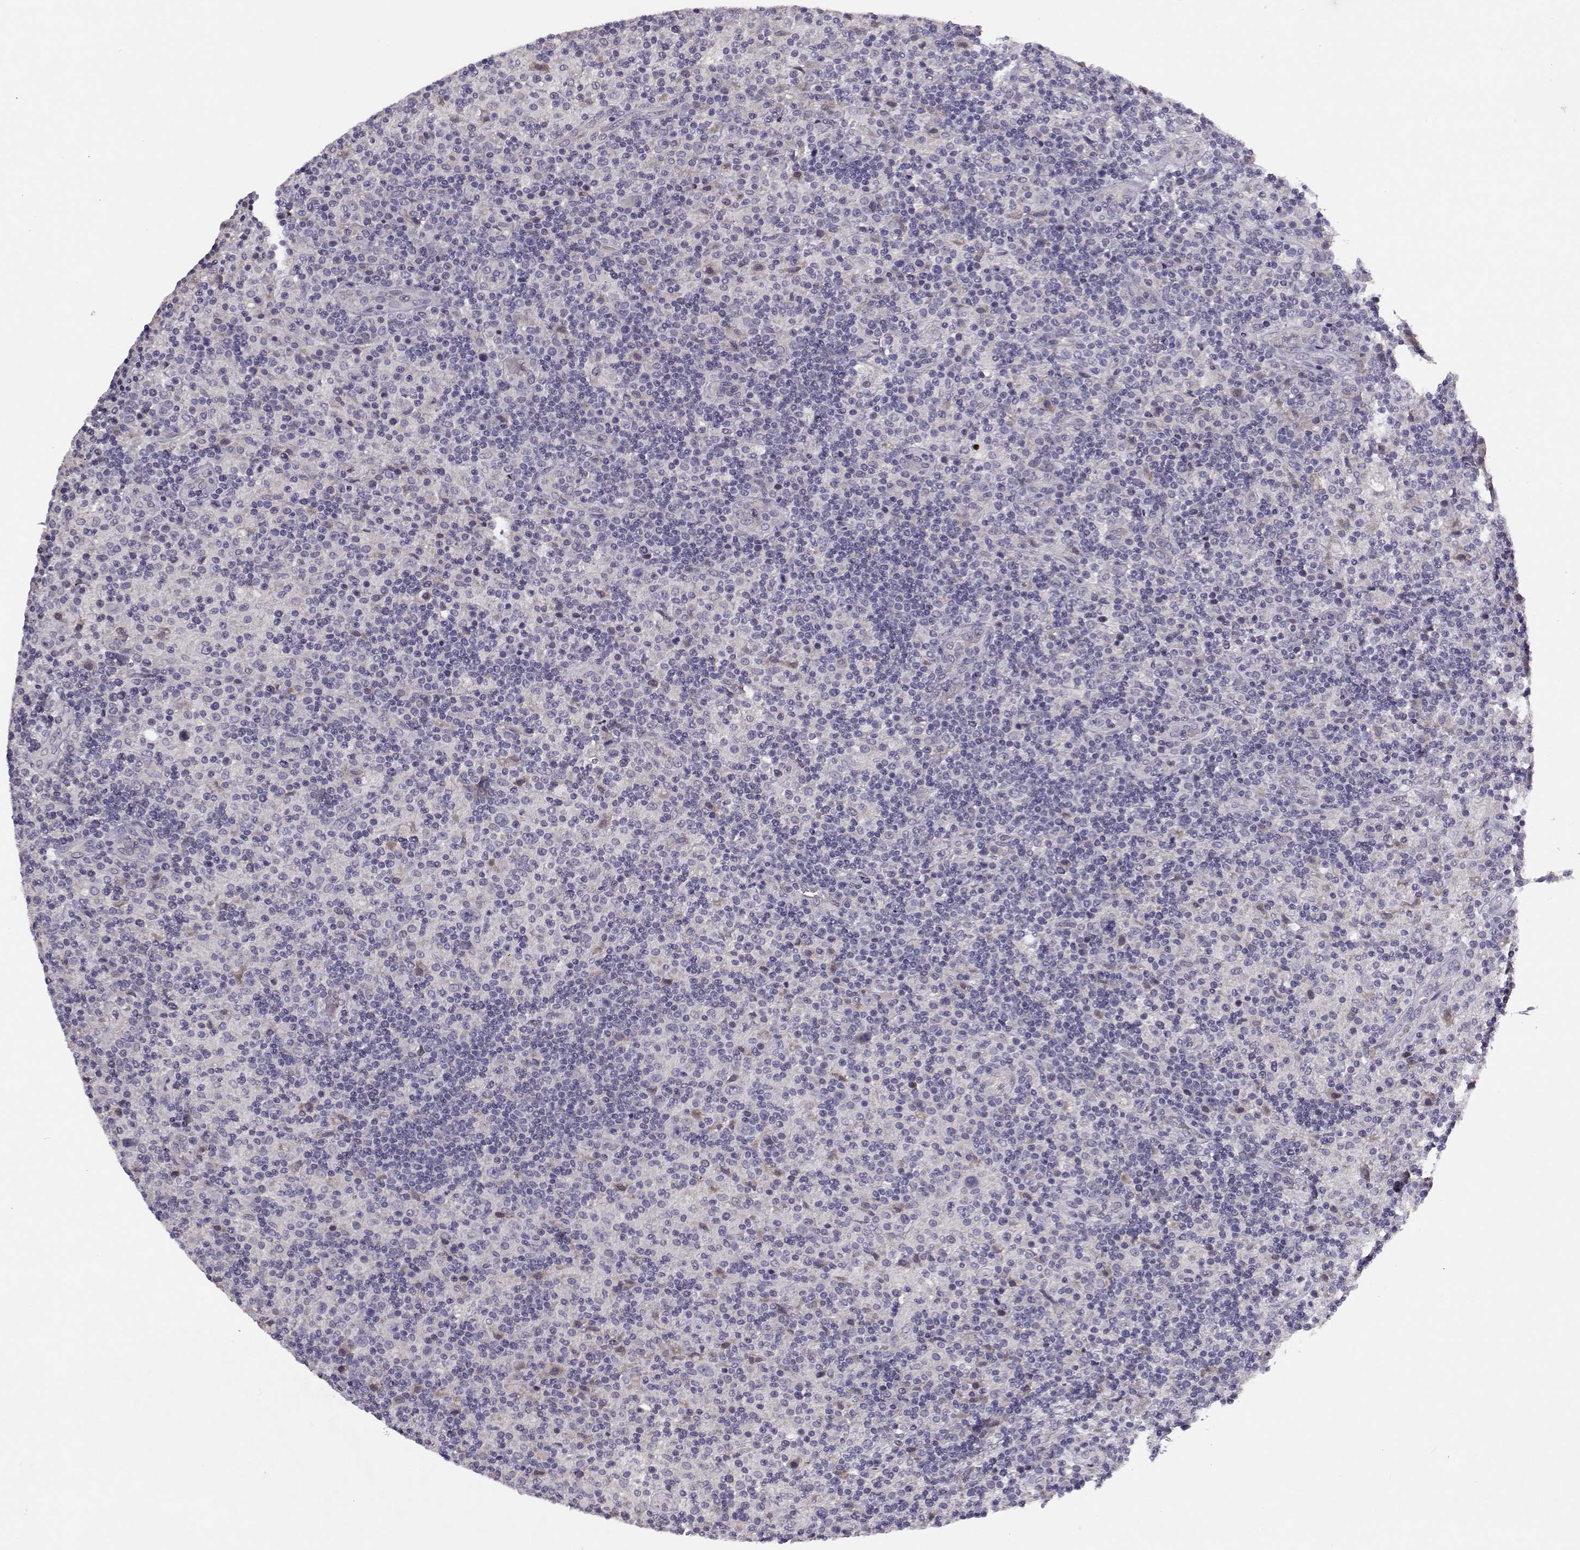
{"staining": {"intensity": "negative", "quantity": "none", "location": "none"}, "tissue": "lymphoma", "cell_type": "Tumor cells", "image_type": "cancer", "snomed": [{"axis": "morphology", "description": "Hodgkin's disease, NOS"}, {"axis": "topography", "description": "Lymph node"}], "caption": "Micrograph shows no significant protein expression in tumor cells of Hodgkin's disease.", "gene": "TMEM145", "patient": {"sex": "male", "age": 70}}